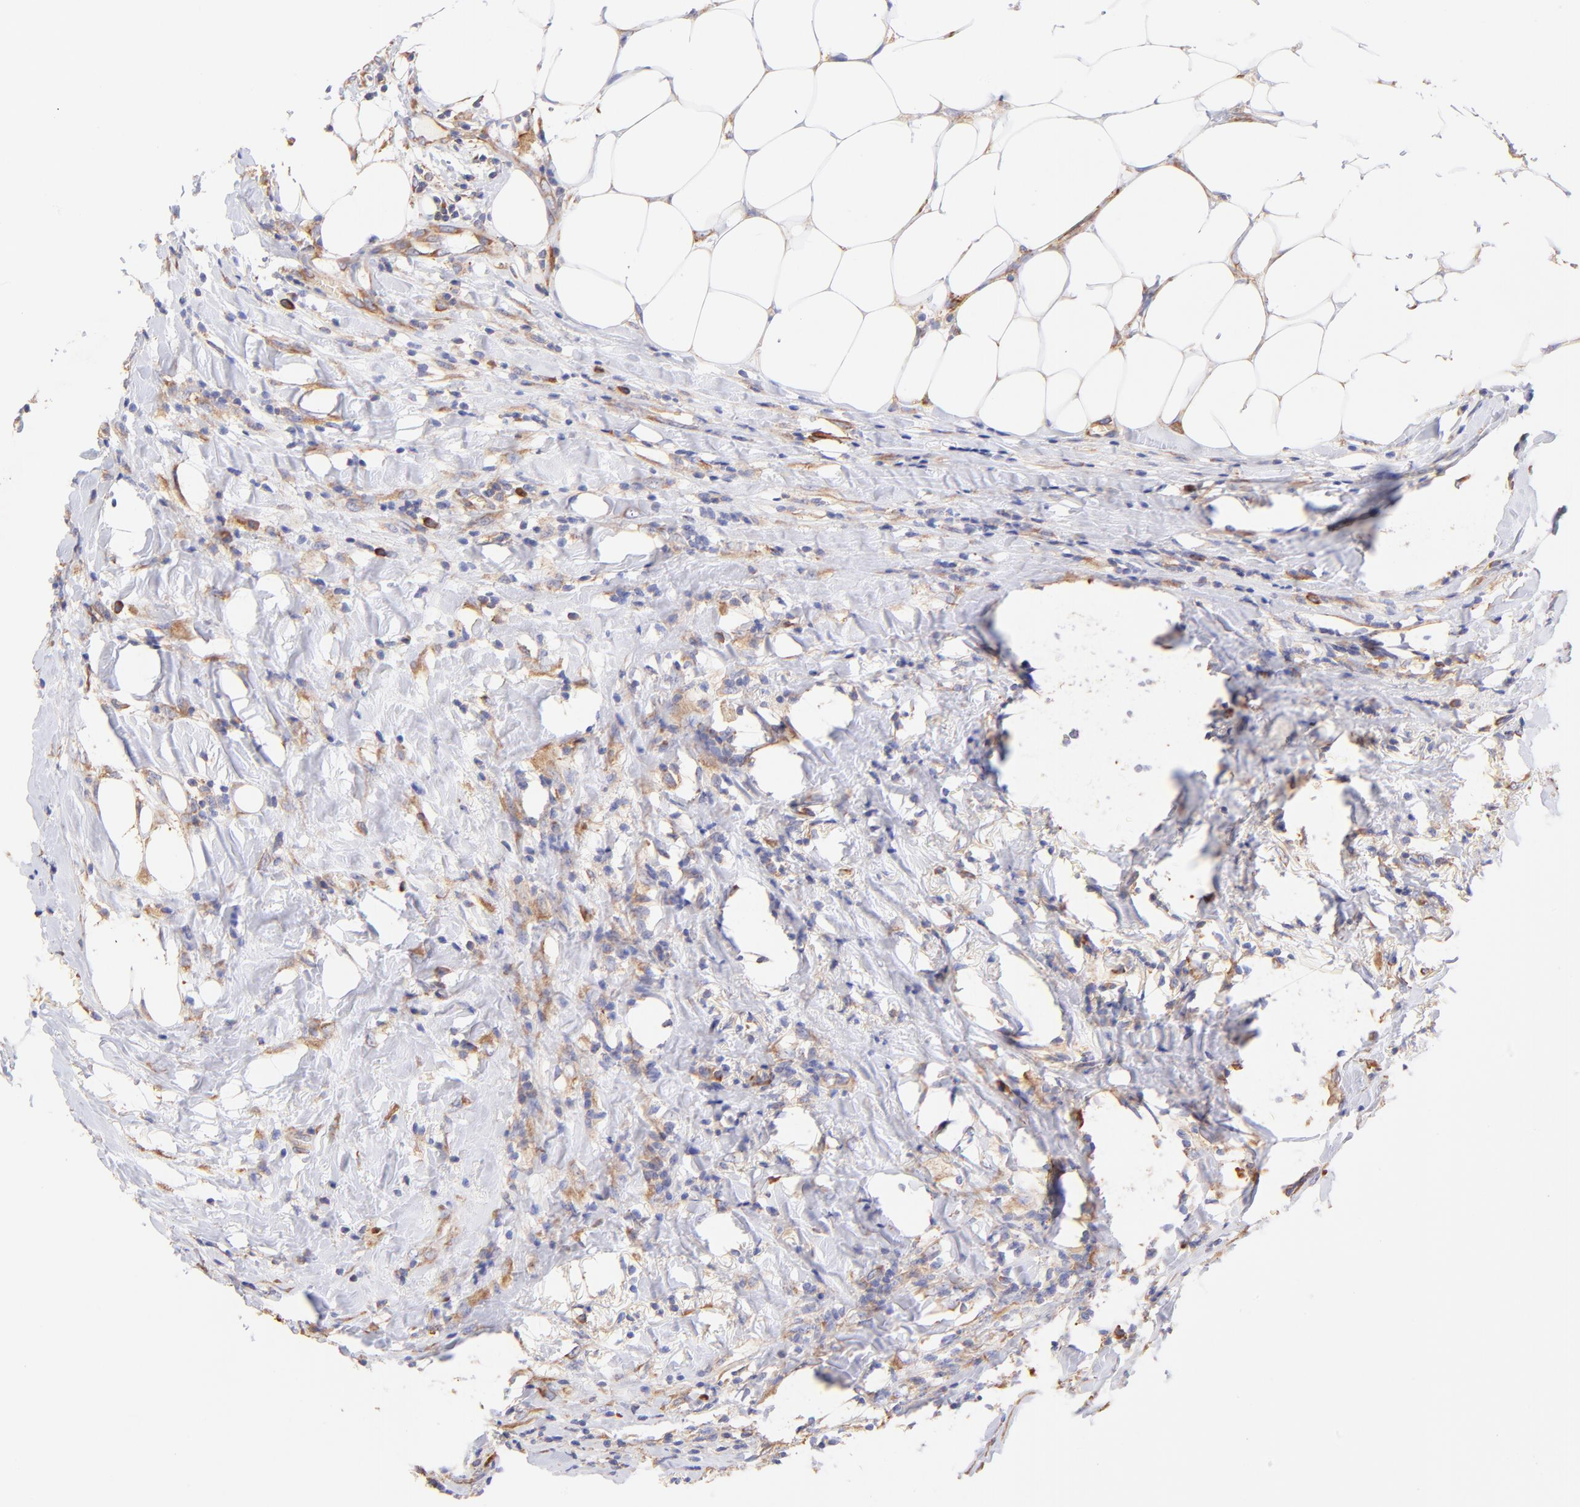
{"staining": {"intensity": "moderate", "quantity": ">75%", "location": "cytoplasmic/membranous"}, "tissue": "breast cancer", "cell_type": "Tumor cells", "image_type": "cancer", "snomed": [{"axis": "morphology", "description": "Duct carcinoma"}, {"axis": "topography", "description": "Breast"}], "caption": "This is a histology image of immunohistochemistry staining of invasive ductal carcinoma (breast), which shows moderate staining in the cytoplasmic/membranous of tumor cells.", "gene": "RPL30", "patient": {"sex": "female", "age": 54}}